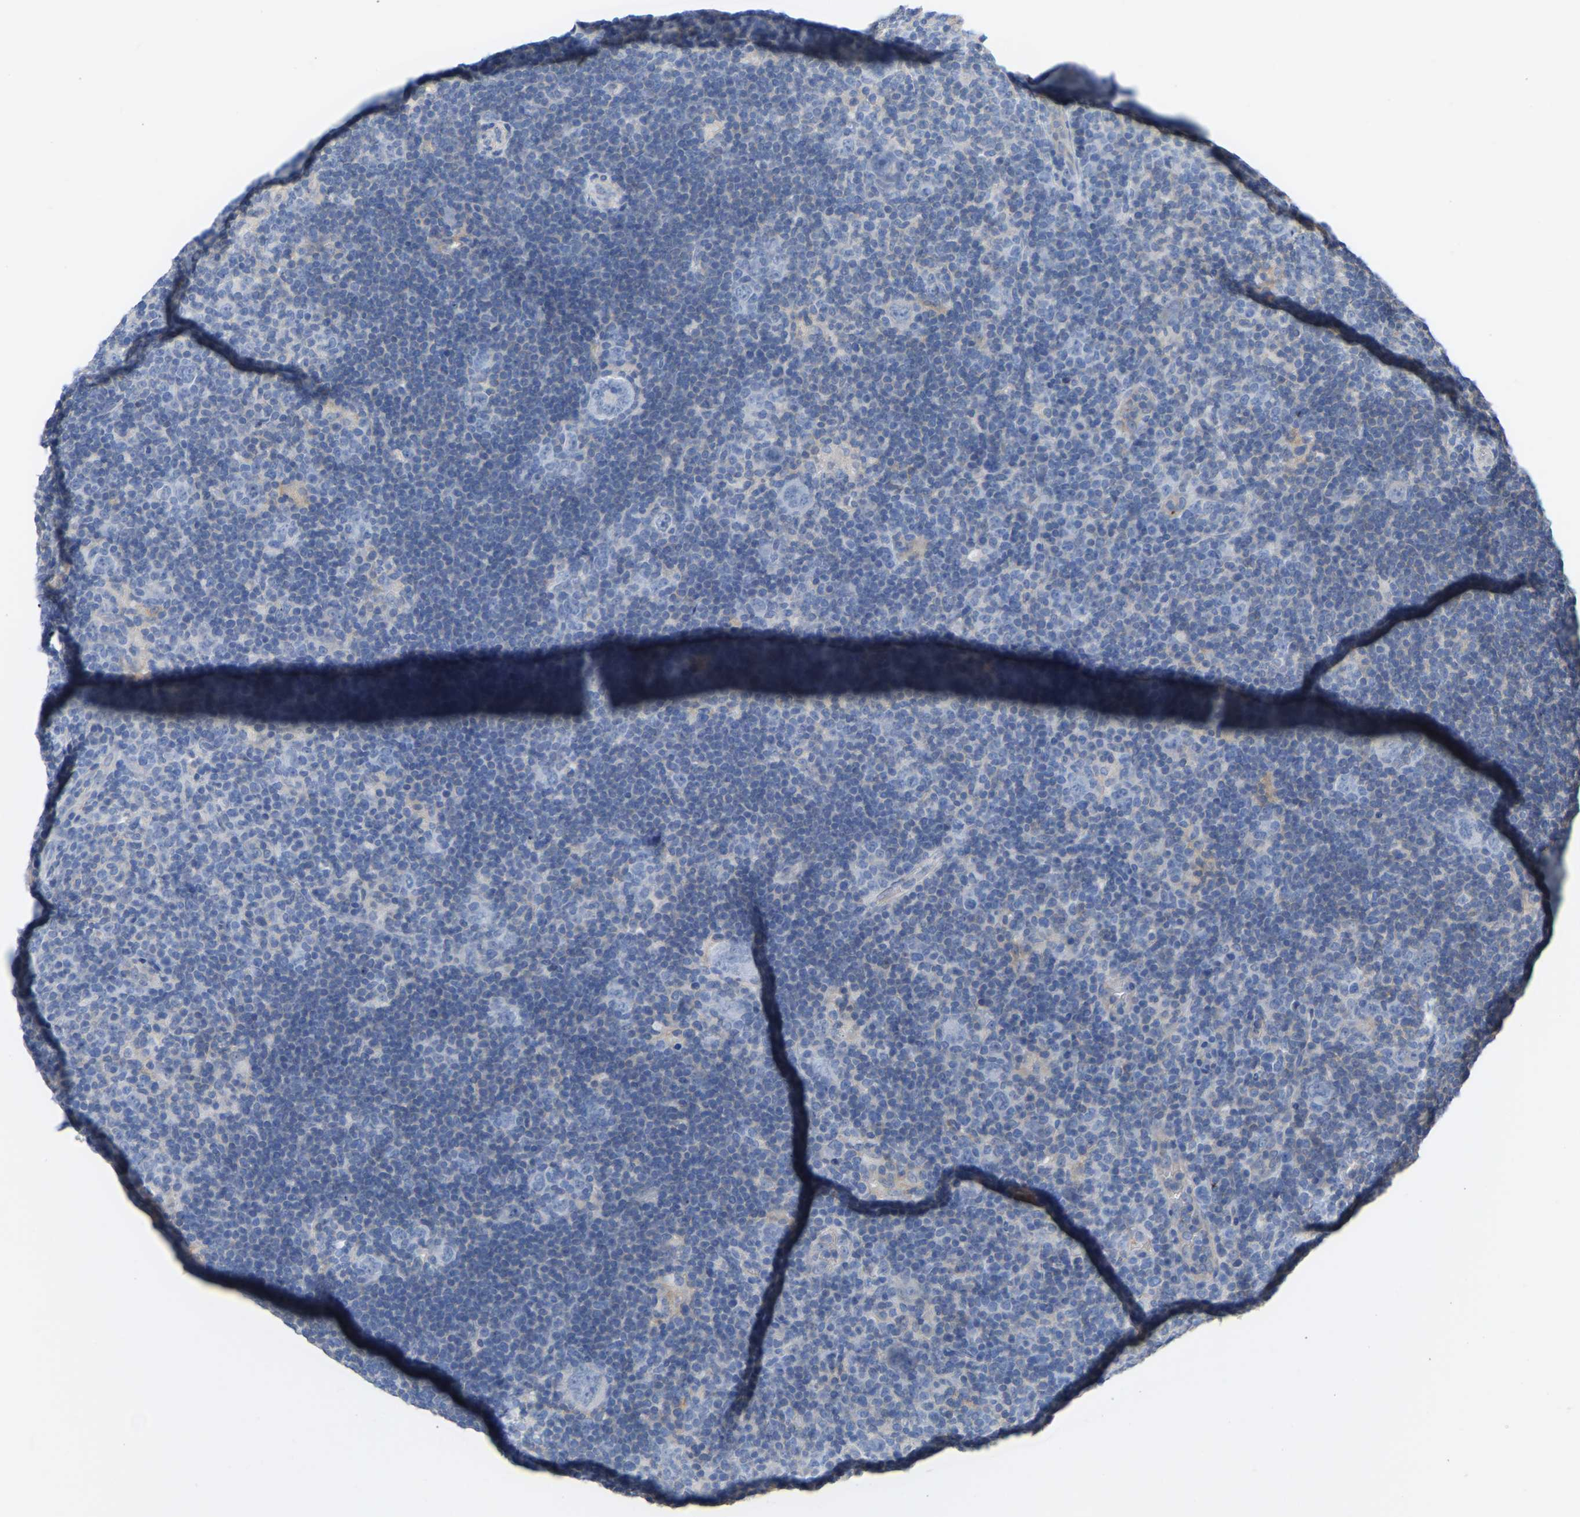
{"staining": {"intensity": "negative", "quantity": "none", "location": "none"}, "tissue": "lymphoma", "cell_type": "Tumor cells", "image_type": "cancer", "snomed": [{"axis": "morphology", "description": "Hodgkin's disease, NOS"}, {"axis": "topography", "description": "Lymph node"}], "caption": "This is an immunohistochemistry (IHC) micrograph of Hodgkin's disease. There is no positivity in tumor cells.", "gene": "ZNF449", "patient": {"sex": "female", "age": 57}}